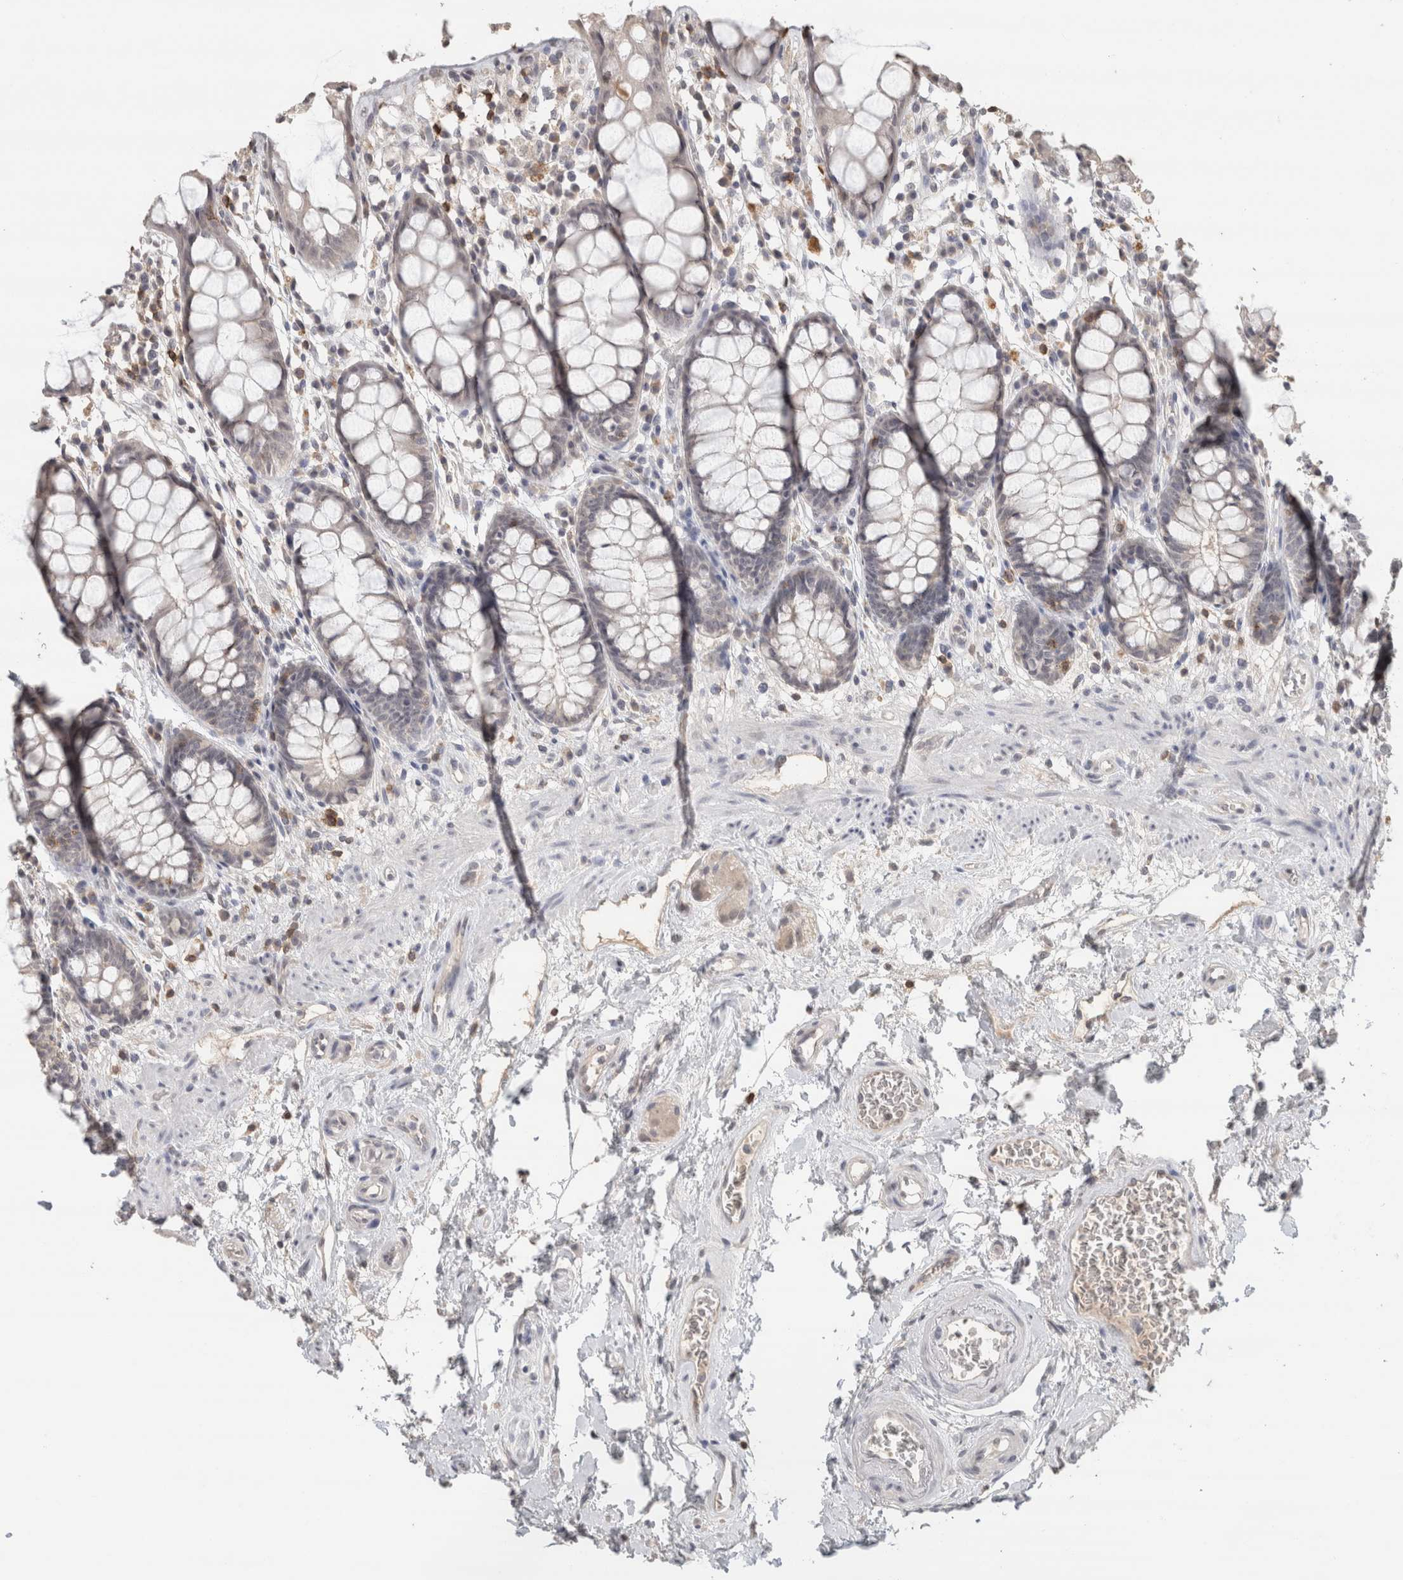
{"staining": {"intensity": "weak", "quantity": "<25%", "location": "cytoplasmic/membranous"}, "tissue": "rectum", "cell_type": "Glandular cells", "image_type": "normal", "snomed": [{"axis": "morphology", "description": "Normal tissue, NOS"}, {"axis": "topography", "description": "Rectum"}], "caption": "A high-resolution image shows immunohistochemistry staining of normal rectum, which displays no significant staining in glandular cells.", "gene": "TRAT1", "patient": {"sex": "male", "age": 64}}